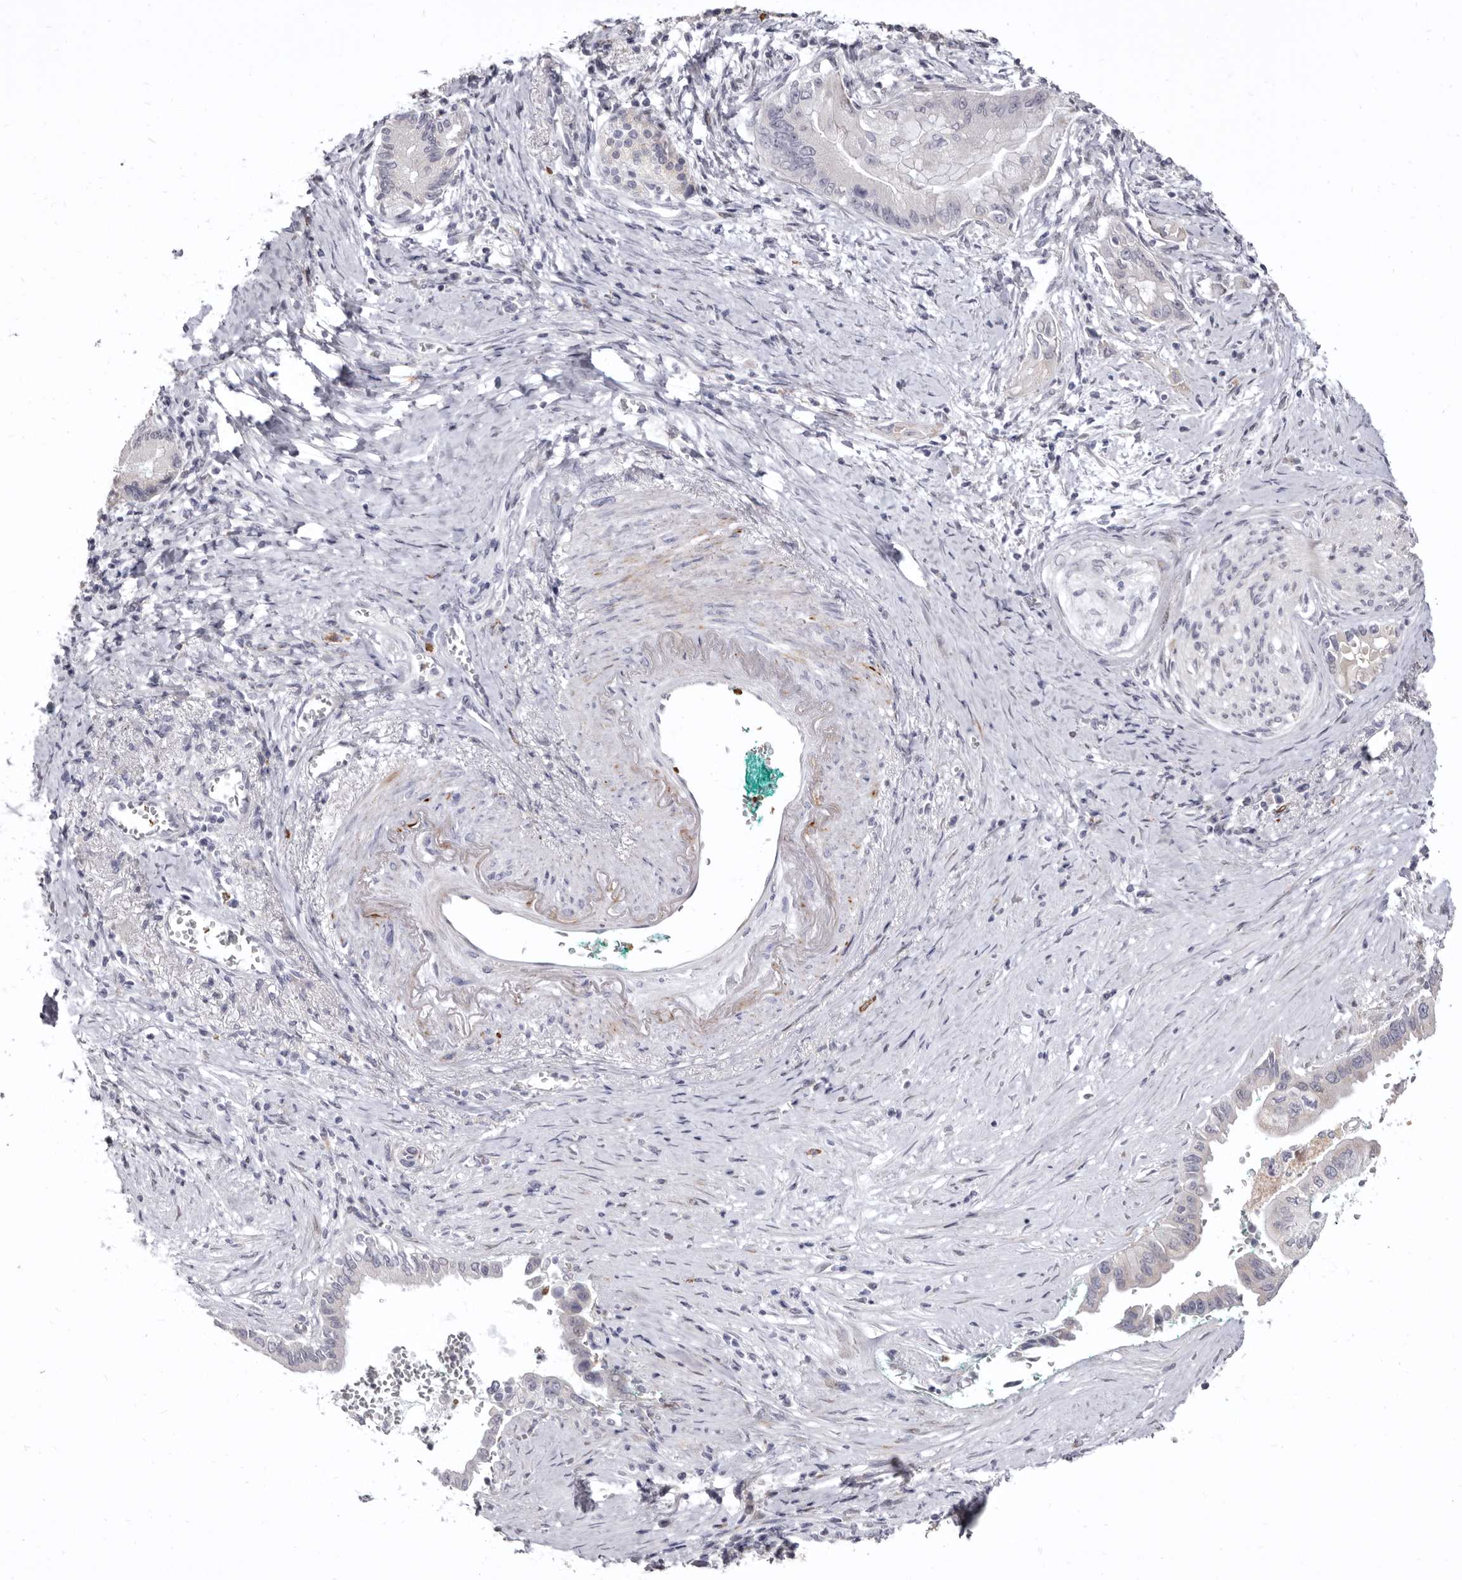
{"staining": {"intensity": "negative", "quantity": "none", "location": "none"}, "tissue": "pancreatic cancer", "cell_type": "Tumor cells", "image_type": "cancer", "snomed": [{"axis": "morphology", "description": "Adenocarcinoma, NOS"}, {"axis": "topography", "description": "Pancreas"}], "caption": "Protein analysis of pancreatic adenocarcinoma demonstrates no significant staining in tumor cells. The staining was performed using DAB (3,3'-diaminobenzidine) to visualize the protein expression in brown, while the nuclei were stained in blue with hematoxylin (Magnification: 20x).", "gene": "AIDA", "patient": {"sex": "male", "age": 78}}